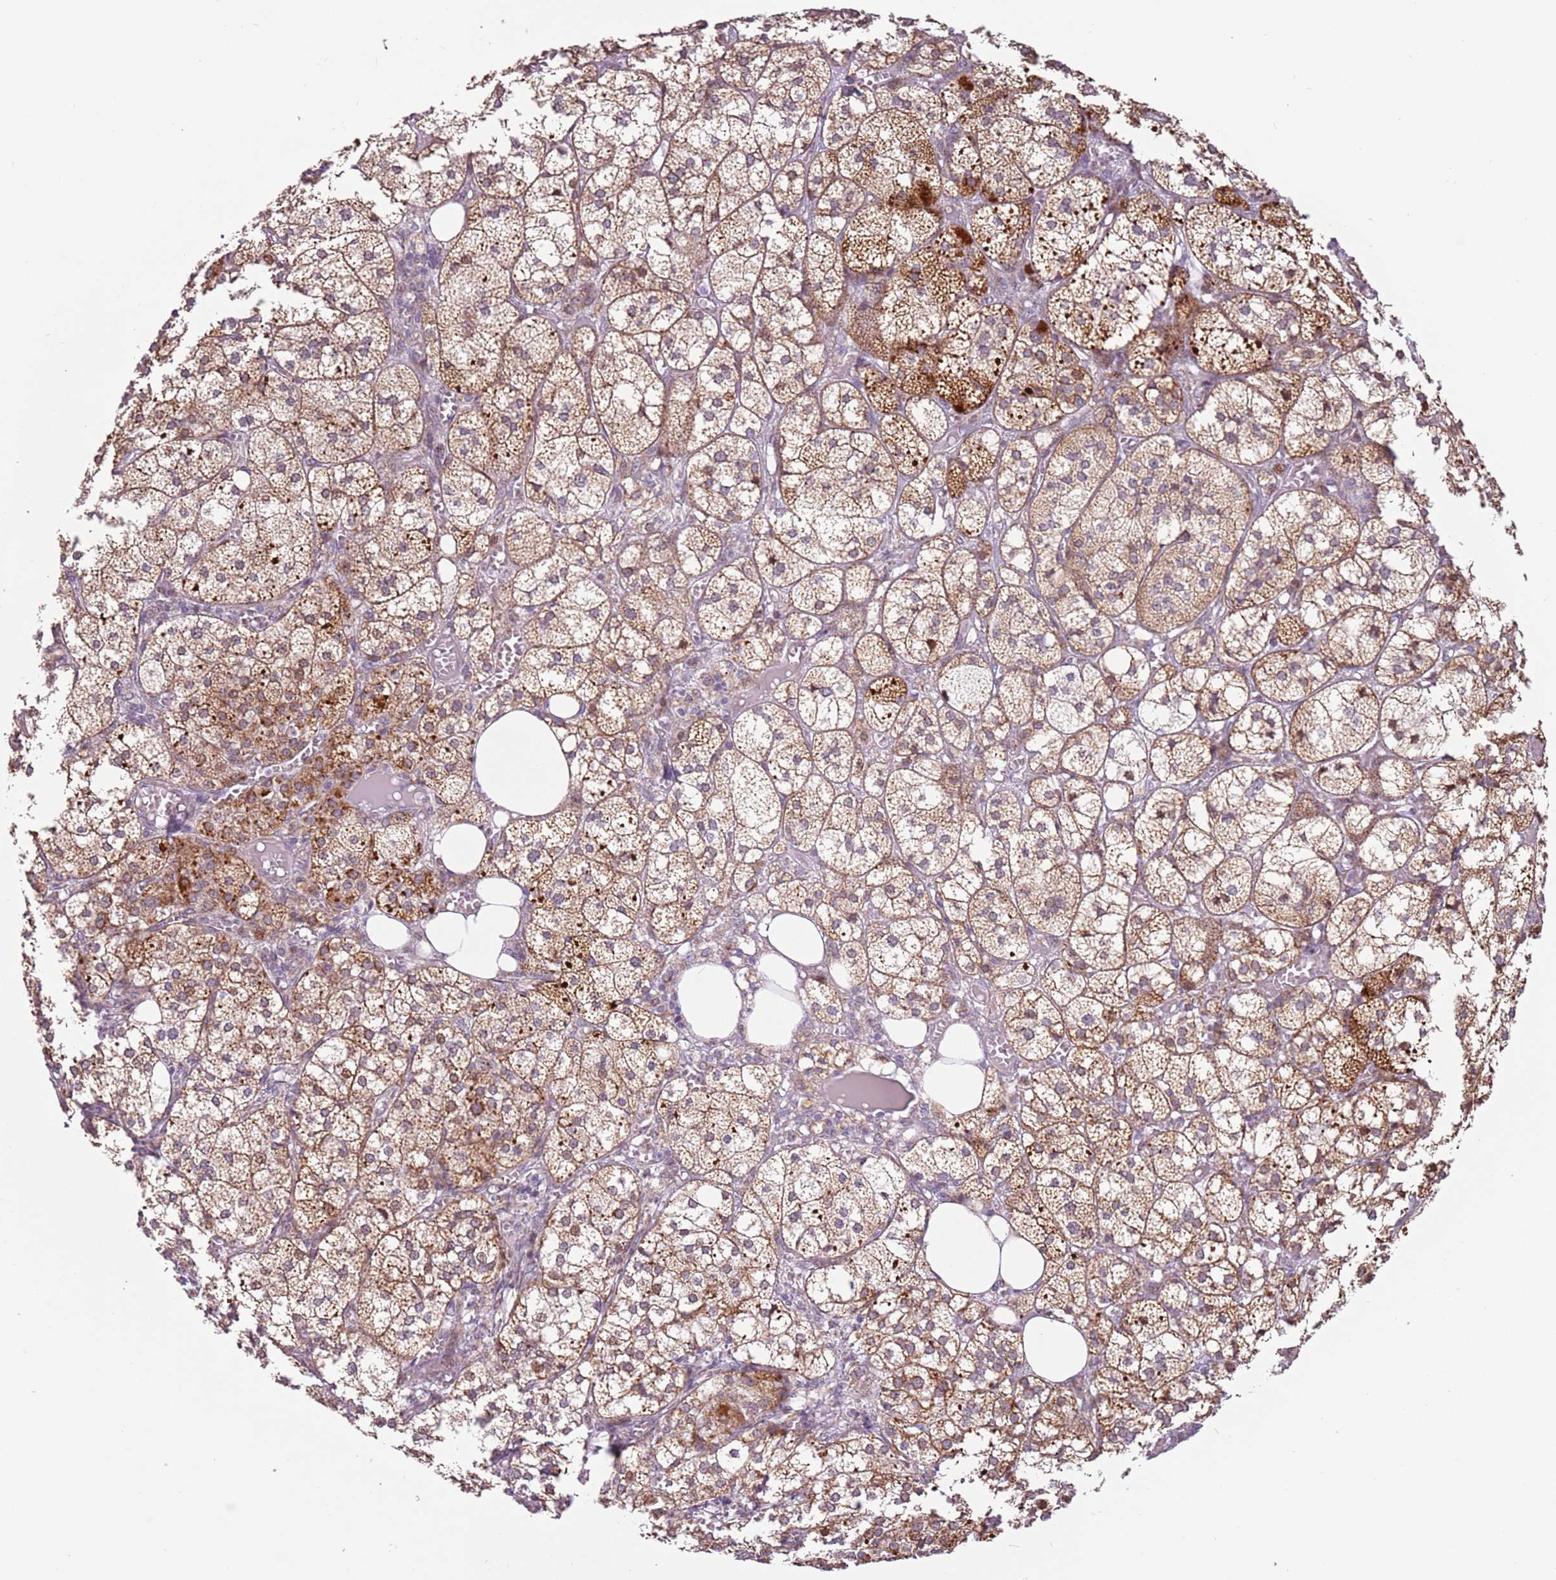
{"staining": {"intensity": "moderate", "quantity": "25%-75%", "location": "cytoplasmic/membranous,nuclear"}, "tissue": "adrenal gland", "cell_type": "Glandular cells", "image_type": "normal", "snomed": [{"axis": "morphology", "description": "Normal tissue, NOS"}, {"axis": "topography", "description": "Adrenal gland"}], "caption": "The histopathology image reveals staining of normal adrenal gland, revealing moderate cytoplasmic/membranous,nuclear protein staining (brown color) within glandular cells.", "gene": "MLLT11", "patient": {"sex": "female", "age": 61}}